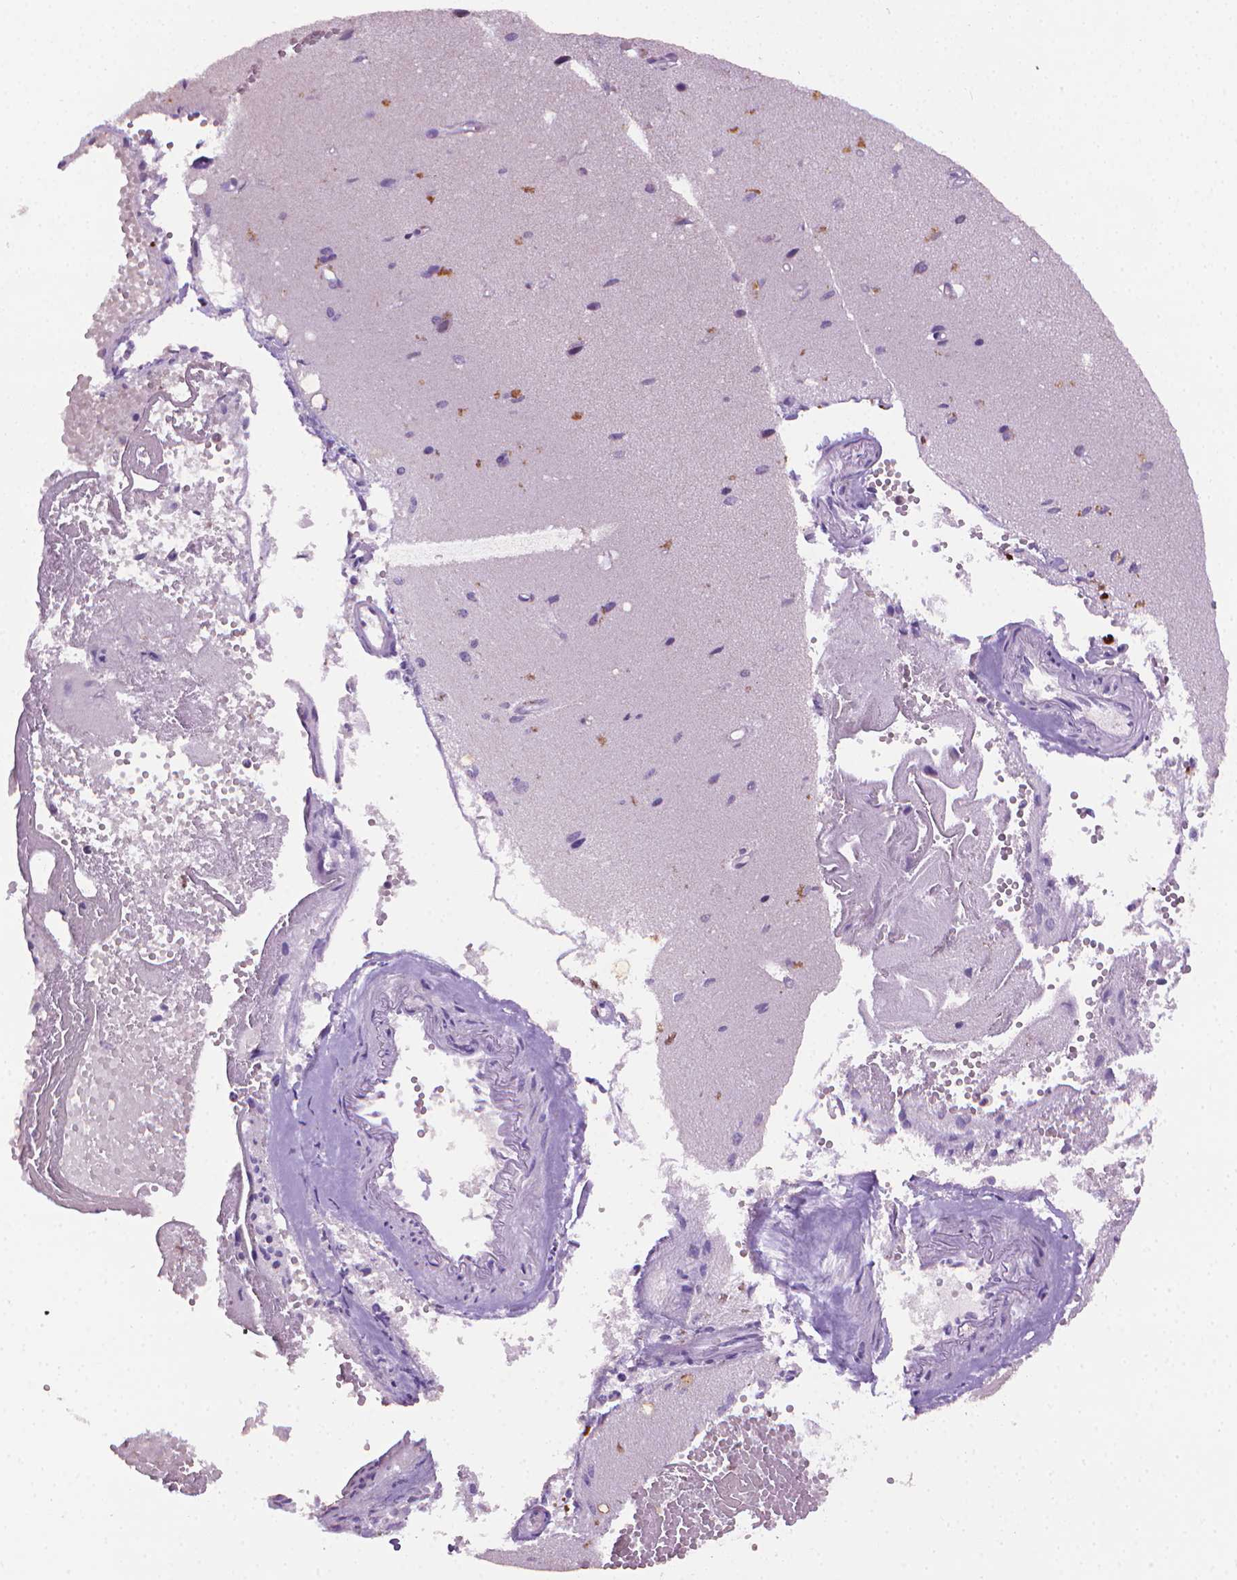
{"staining": {"intensity": "negative", "quantity": "none", "location": "none"}, "tissue": "cerebral cortex", "cell_type": "Endothelial cells", "image_type": "normal", "snomed": [{"axis": "morphology", "description": "Normal tissue, NOS"}, {"axis": "morphology", "description": "Glioma, malignant, High grade"}, {"axis": "topography", "description": "Cerebral cortex"}], "caption": "Endothelial cells show no significant positivity in normal cerebral cortex.", "gene": "CDKN2D", "patient": {"sex": "male", "age": 71}}